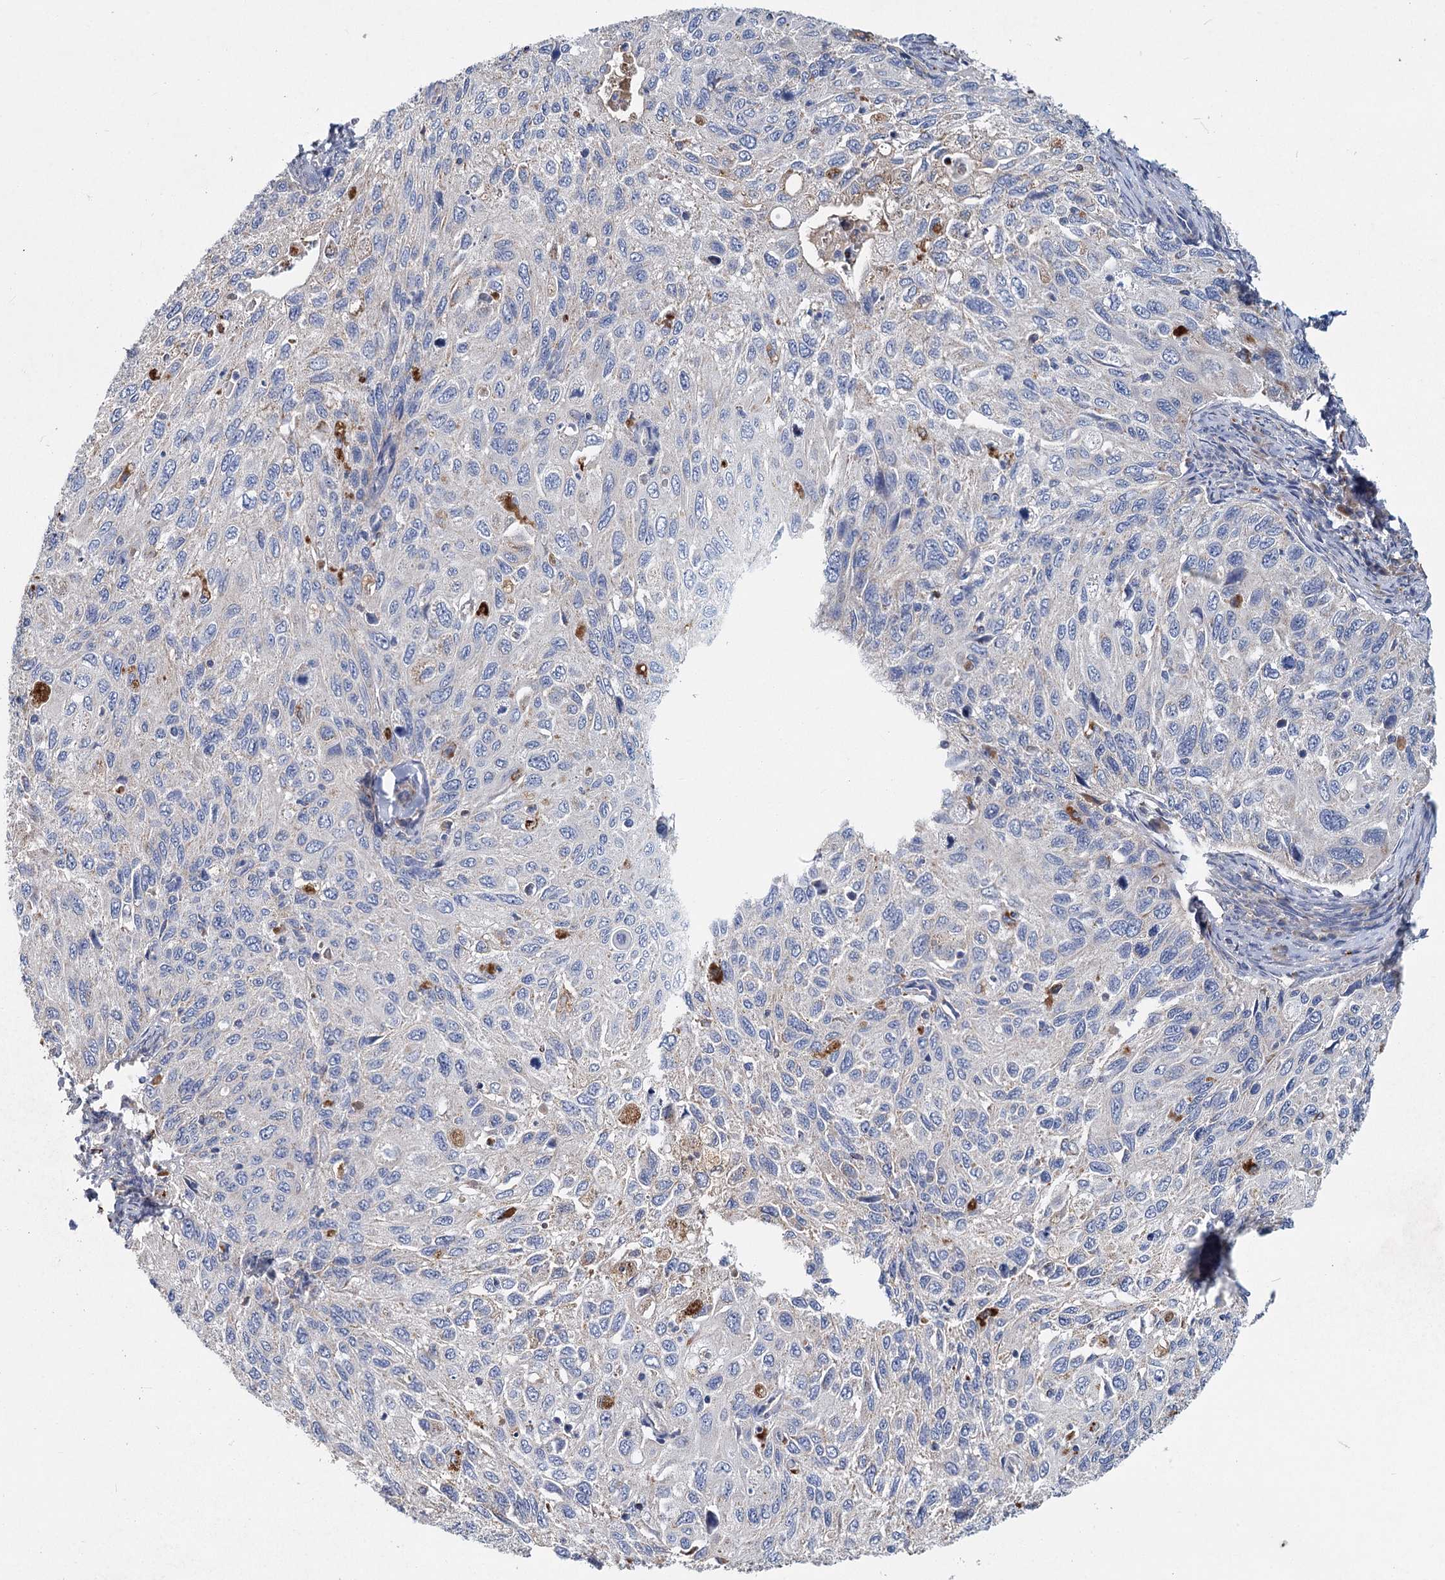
{"staining": {"intensity": "negative", "quantity": "none", "location": "none"}, "tissue": "cervical cancer", "cell_type": "Tumor cells", "image_type": "cancer", "snomed": [{"axis": "morphology", "description": "Squamous cell carcinoma, NOS"}, {"axis": "topography", "description": "Cervix"}], "caption": "Immunohistochemical staining of human cervical cancer (squamous cell carcinoma) reveals no significant staining in tumor cells.", "gene": "ANKRD16", "patient": {"sex": "female", "age": 70}}